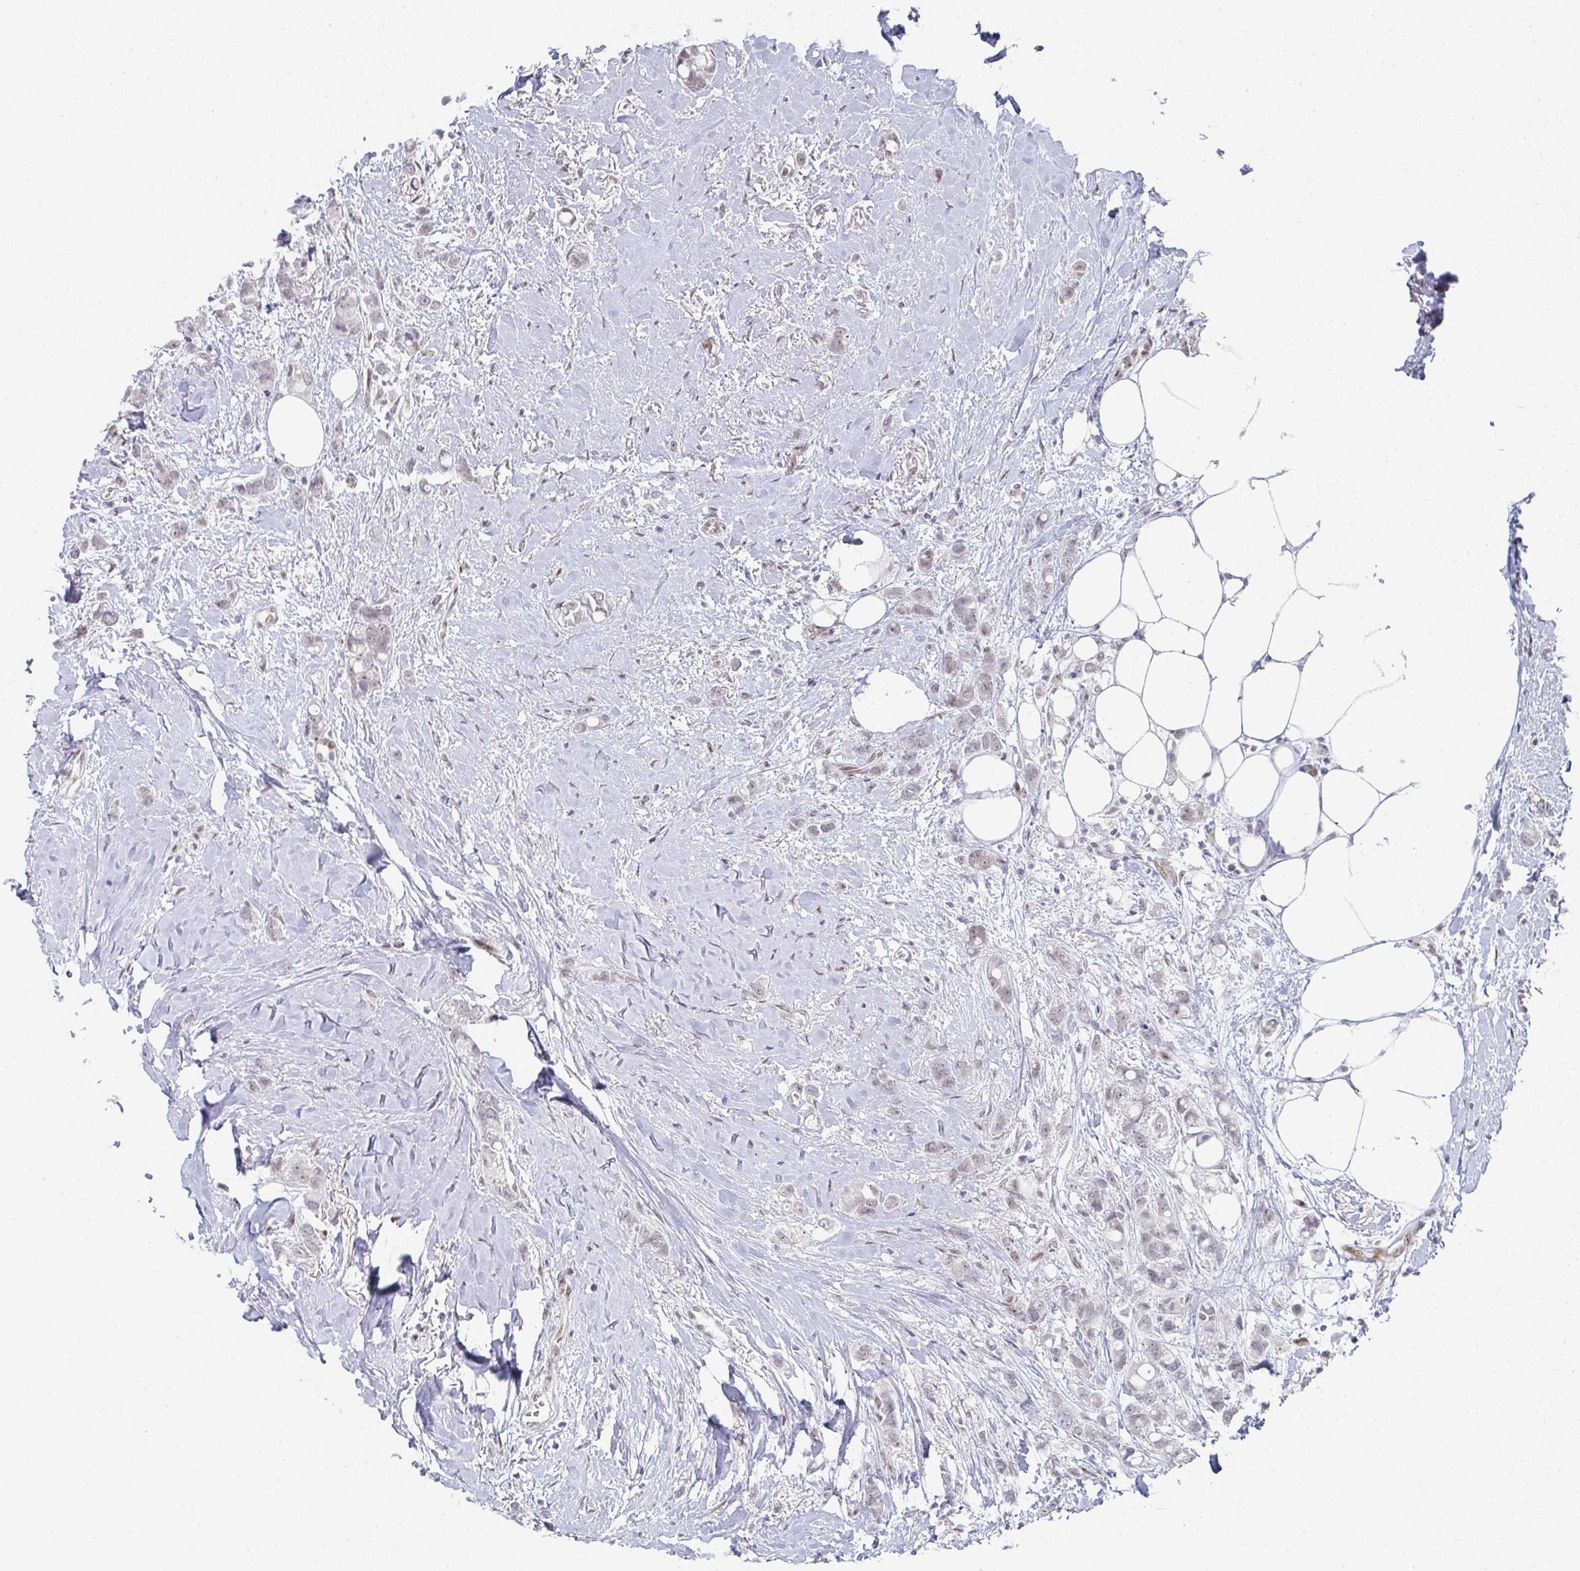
{"staining": {"intensity": "weak", "quantity": "<25%", "location": "nuclear"}, "tissue": "breast cancer", "cell_type": "Tumor cells", "image_type": "cancer", "snomed": [{"axis": "morphology", "description": "Lobular carcinoma"}, {"axis": "topography", "description": "Breast"}], "caption": "Breast lobular carcinoma stained for a protein using IHC demonstrates no expression tumor cells.", "gene": "POU2AF2", "patient": {"sex": "female", "age": 91}}